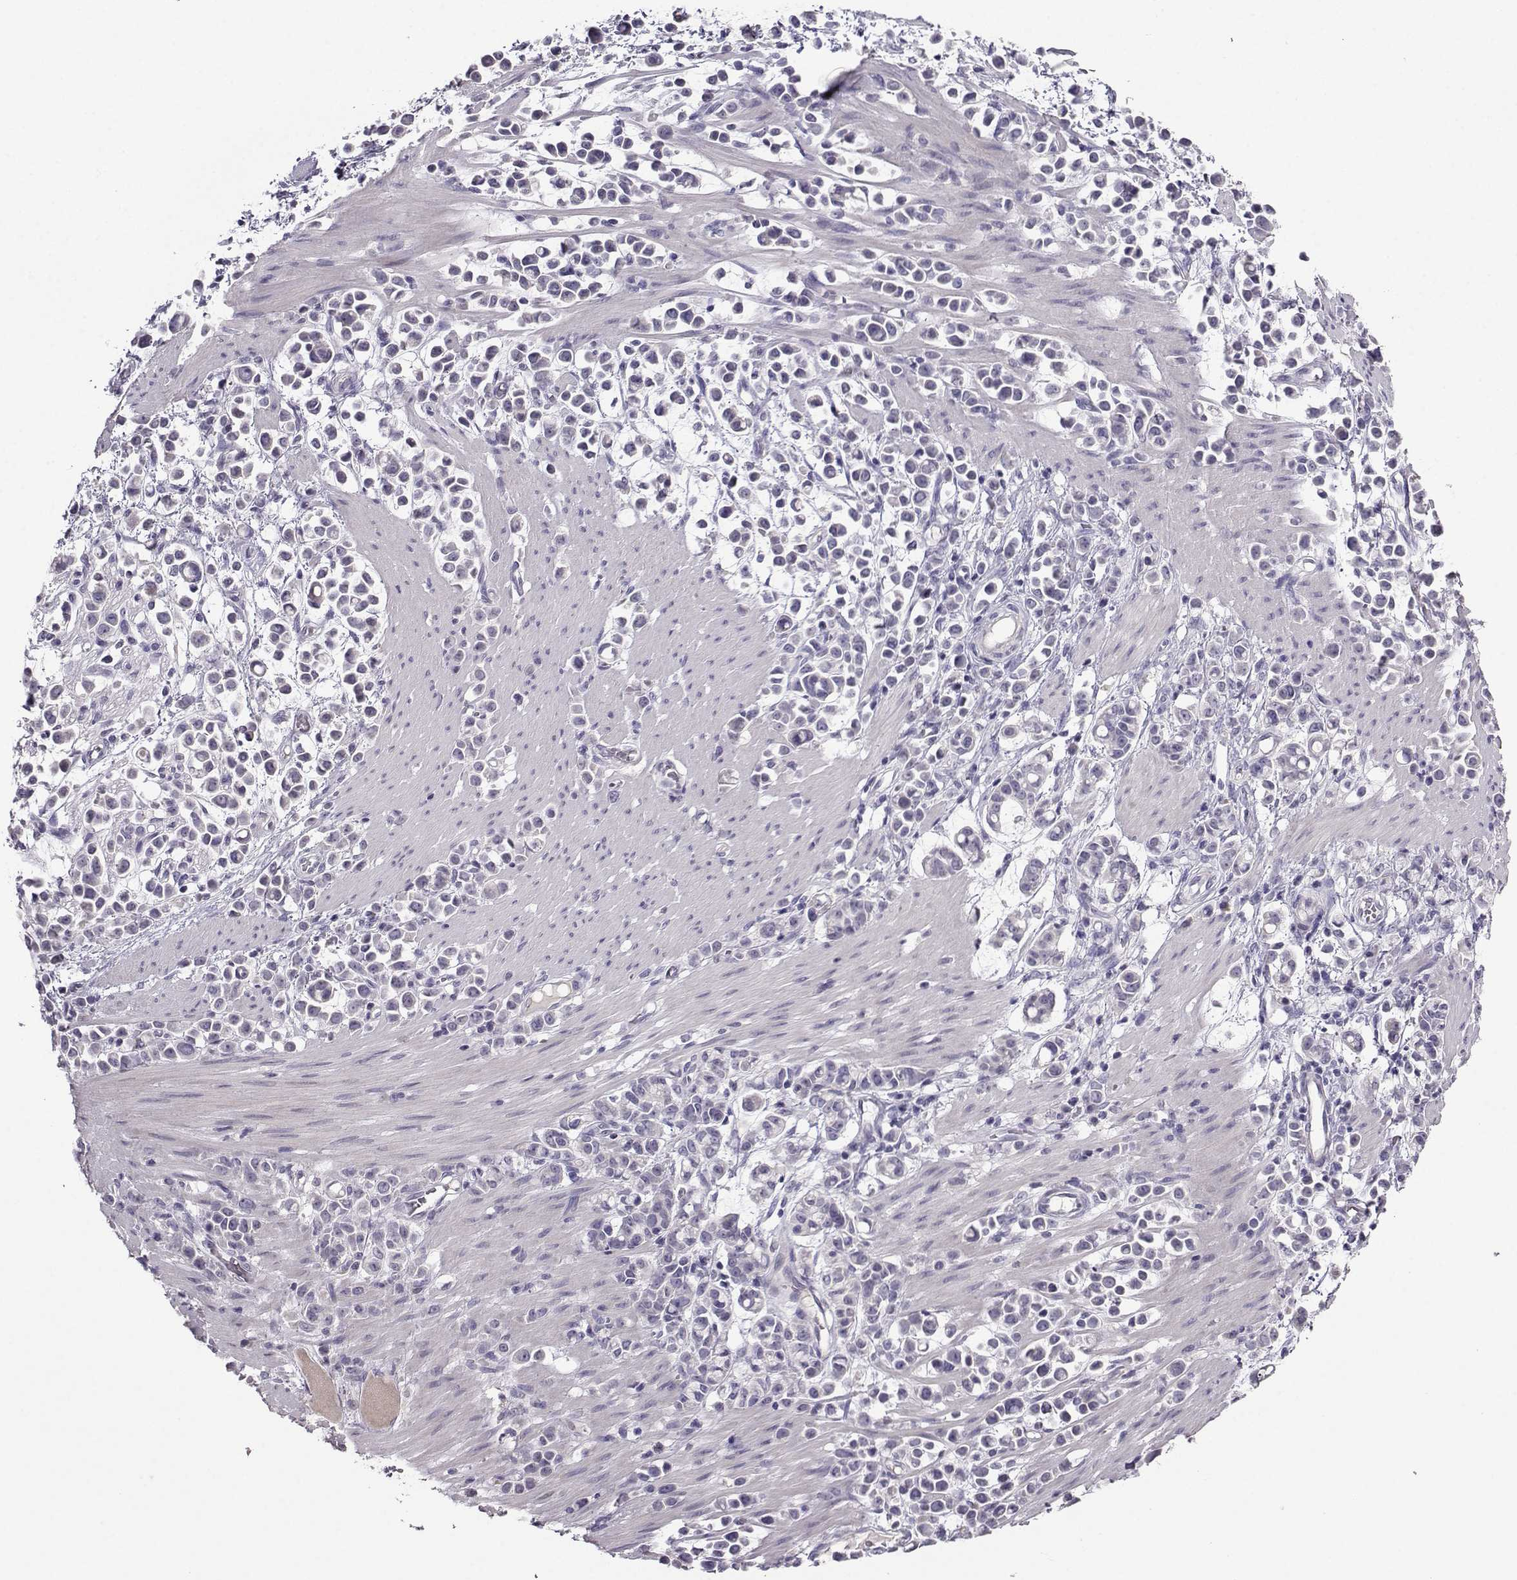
{"staining": {"intensity": "negative", "quantity": "none", "location": "none"}, "tissue": "stomach cancer", "cell_type": "Tumor cells", "image_type": "cancer", "snomed": [{"axis": "morphology", "description": "Adenocarcinoma, NOS"}, {"axis": "topography", "description": "Stomach"}], "caption": "Tumor cells show no significant positivity in stomach cancer (adenocarcinoma). (Immunohistochemistry, brightfield microscopy, high magnification).", "gene": "CRYBB1", "patient": {"sex": "male", "age": 82}}